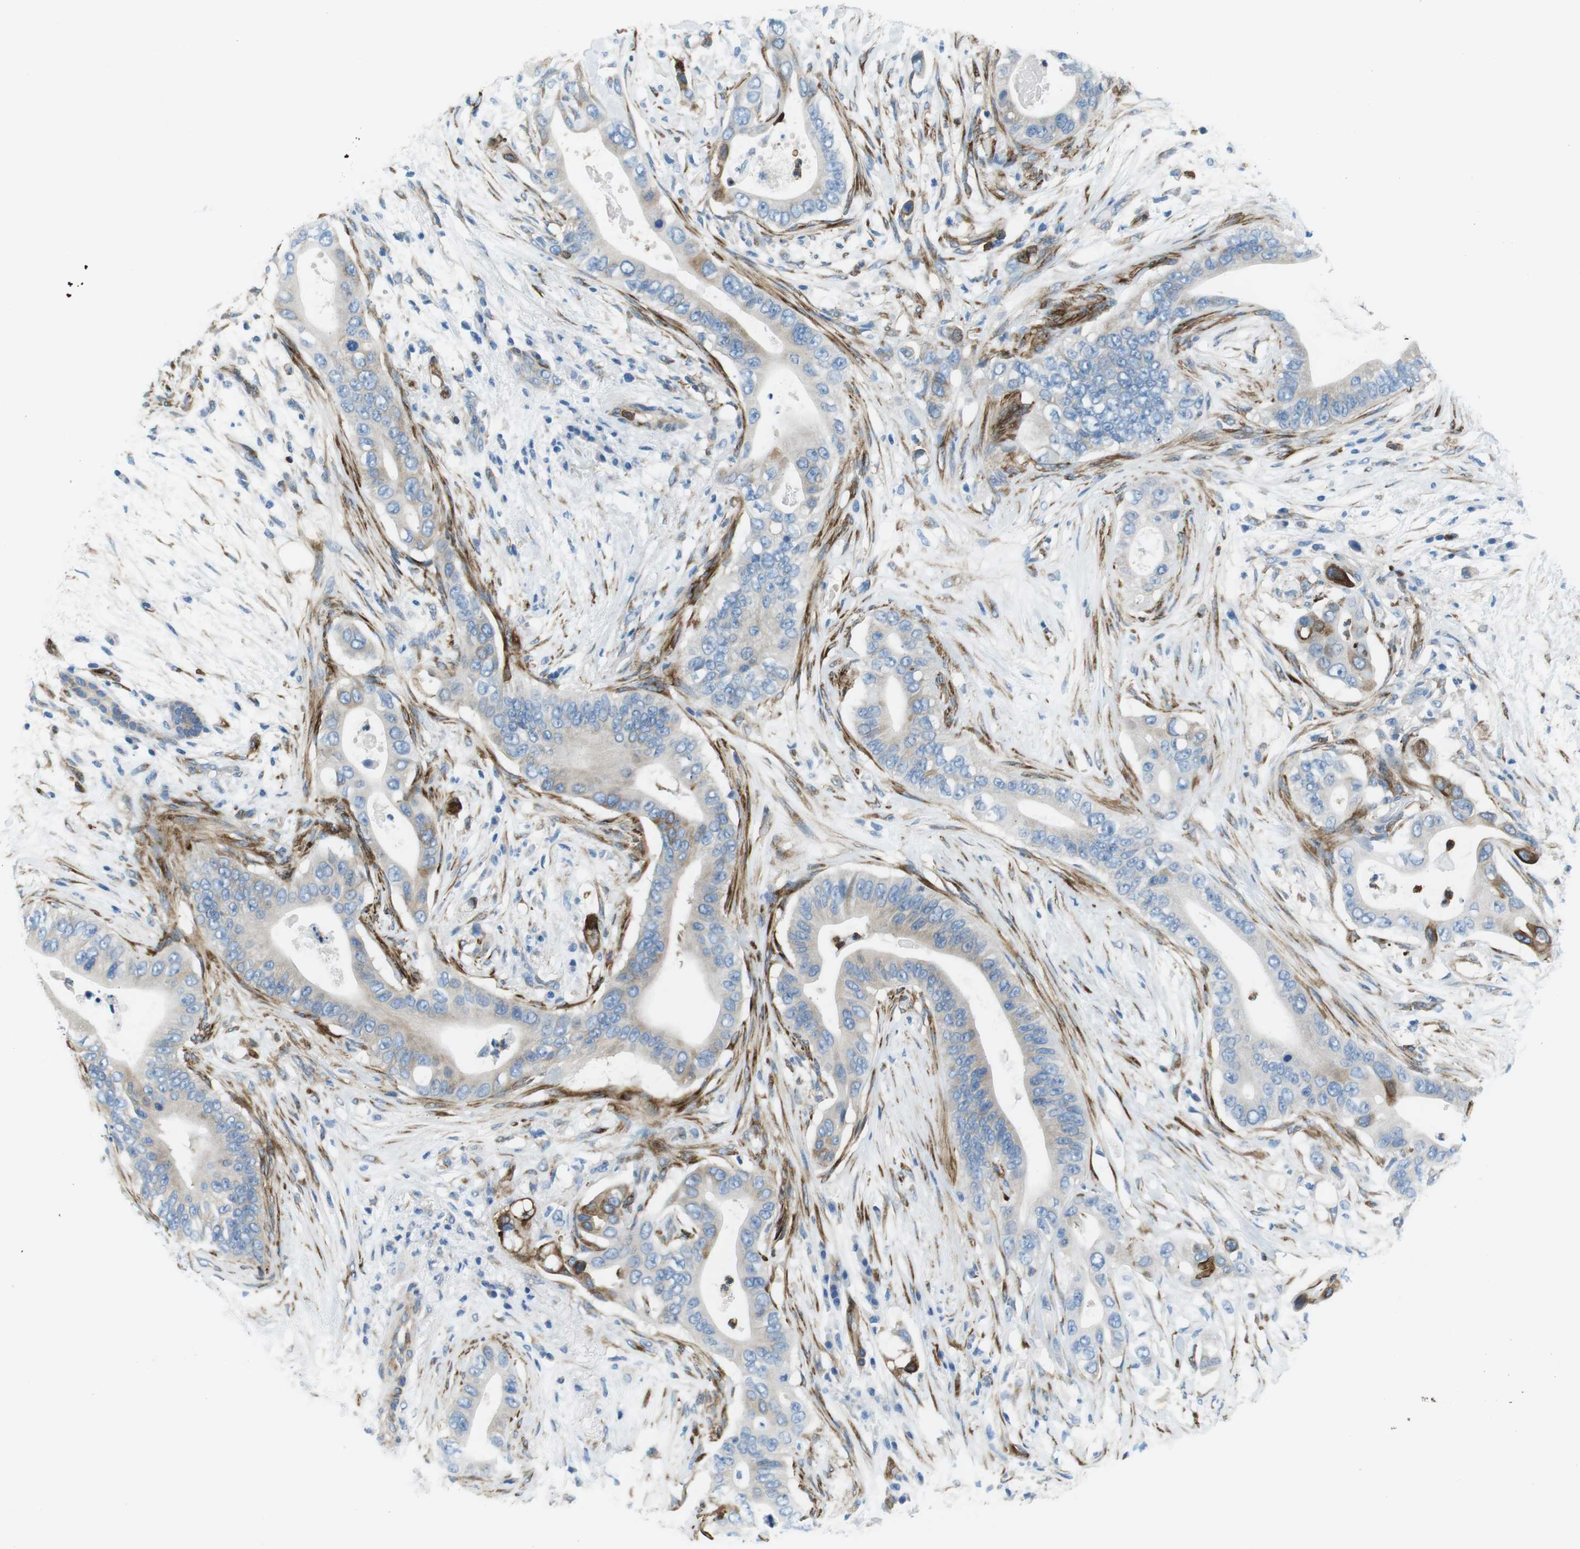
{"staining": {"intensity": "weak", "quantity": "25%-75%", "location": "cytoplasmic/membranous"}, "tissue": "pancreatic cancer", "cell_type": "Tumor cells", "image_type": "cancer", "snomed": [{"axis": "morphology", "description": "Adenocarcinoma, NOS"}, {"axis": "topography", "description": "Pancreas"}], "caption": "DAB immunohistochemical staining of human pancreatic cancer demonstrates weak cytoplasmic/membranous protein positivity in about 25%-75% of tumor cells.", "gene": "EMP2", "patient": {"sex": "male", "age": 77}}